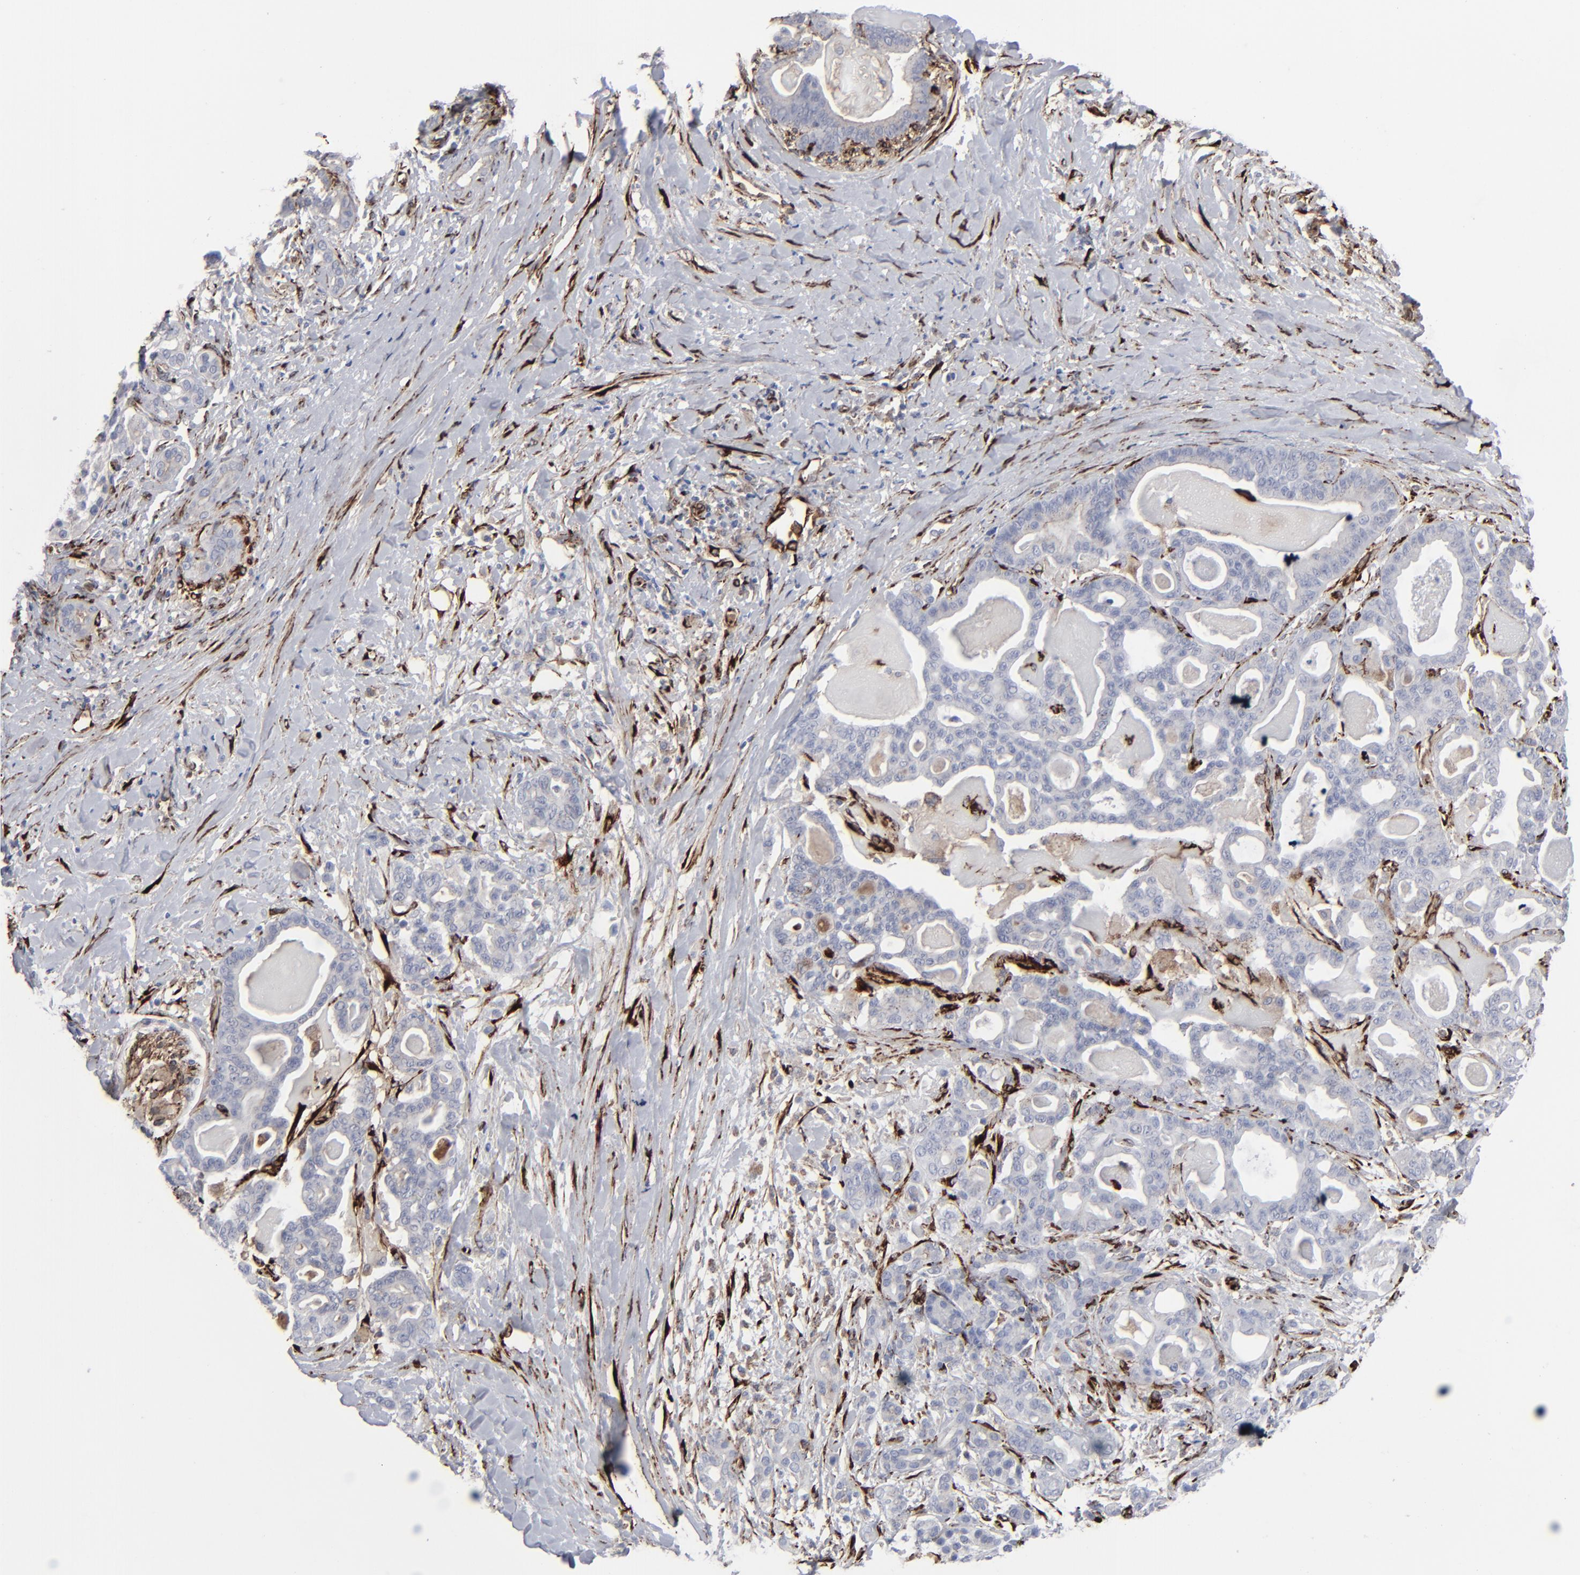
{"staining": {"intensity": "negative", "quantity": "none", "location": "none"}, "tissue": "pancreatic cancer", "cell_type": "Tumor cells", "image_type": "cancer", "snomed": [{"axis": "morphology", "description": "Adenocarcinoma, NOS"}, {"axis": "topography", "description": "Pancreas"}], "caption": "Immunohistochemistry of pancreatic adenocarcinoma displays no expression in tumor cells.", "gene": "SPARC", "patient": {"sex": "male", "age": 63}}